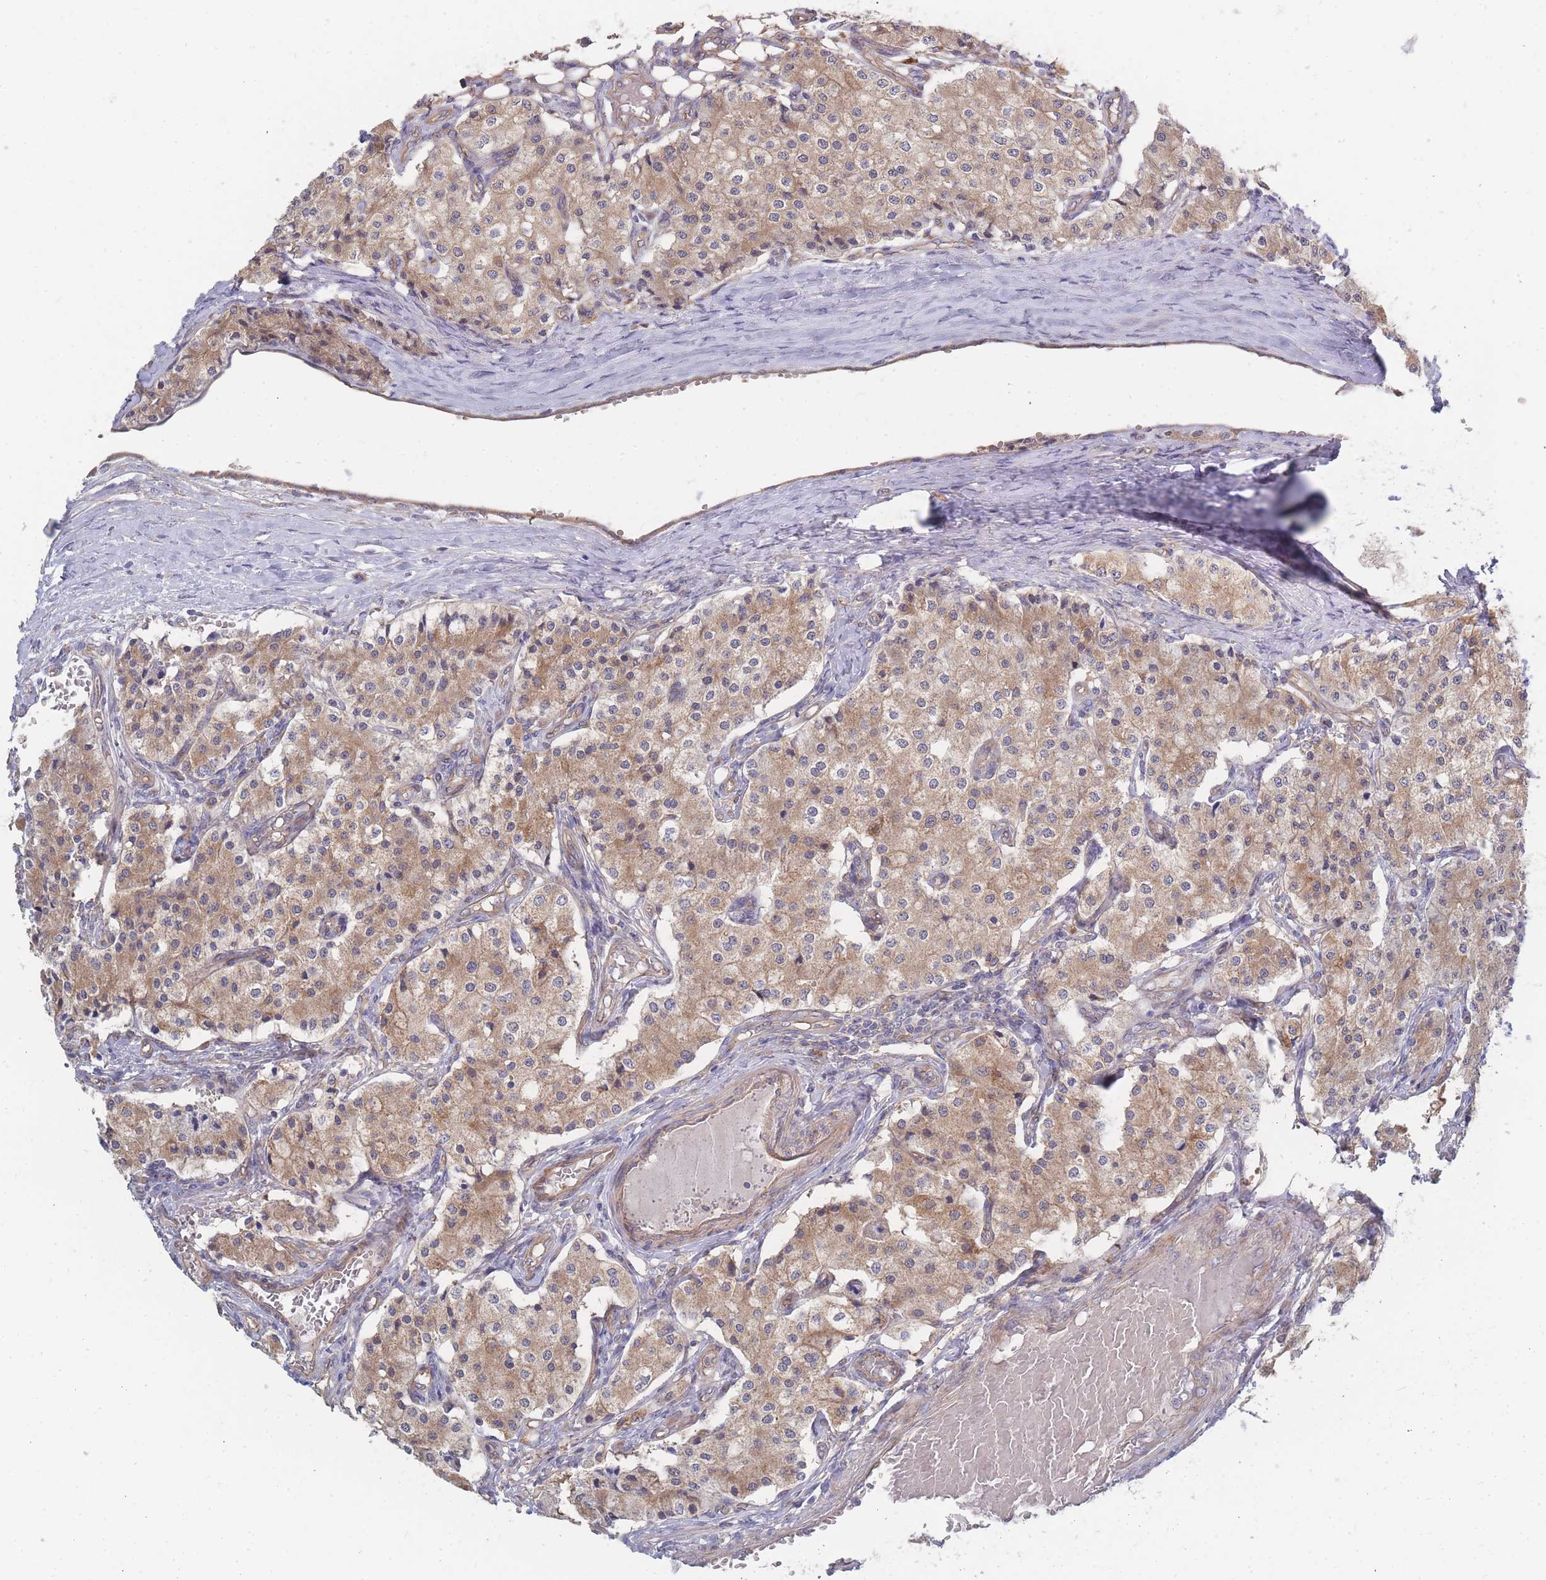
{"staining": {"intensity": "moderate", "quantity": "25%-75%", "location": "cytoplasmic/membranous"}, "tissue": "carcinoid", "cell_type": "Tumor cells", "image_type": "cancer", "snomed": [{"axis": "morphology", "description": "Carcinoid, malignant, NOS"}, {"axis": "topography", "description": "Colon"}], "caption": "Carcinoid (malignant) stained with DAB immunohistochemistry reveals medium levels of moderate cytoplasmic/membranous expression in about 25%-75% of tumor cells.", "gene": "NUB1", "patient": {"sex": "female", "age": 52}}